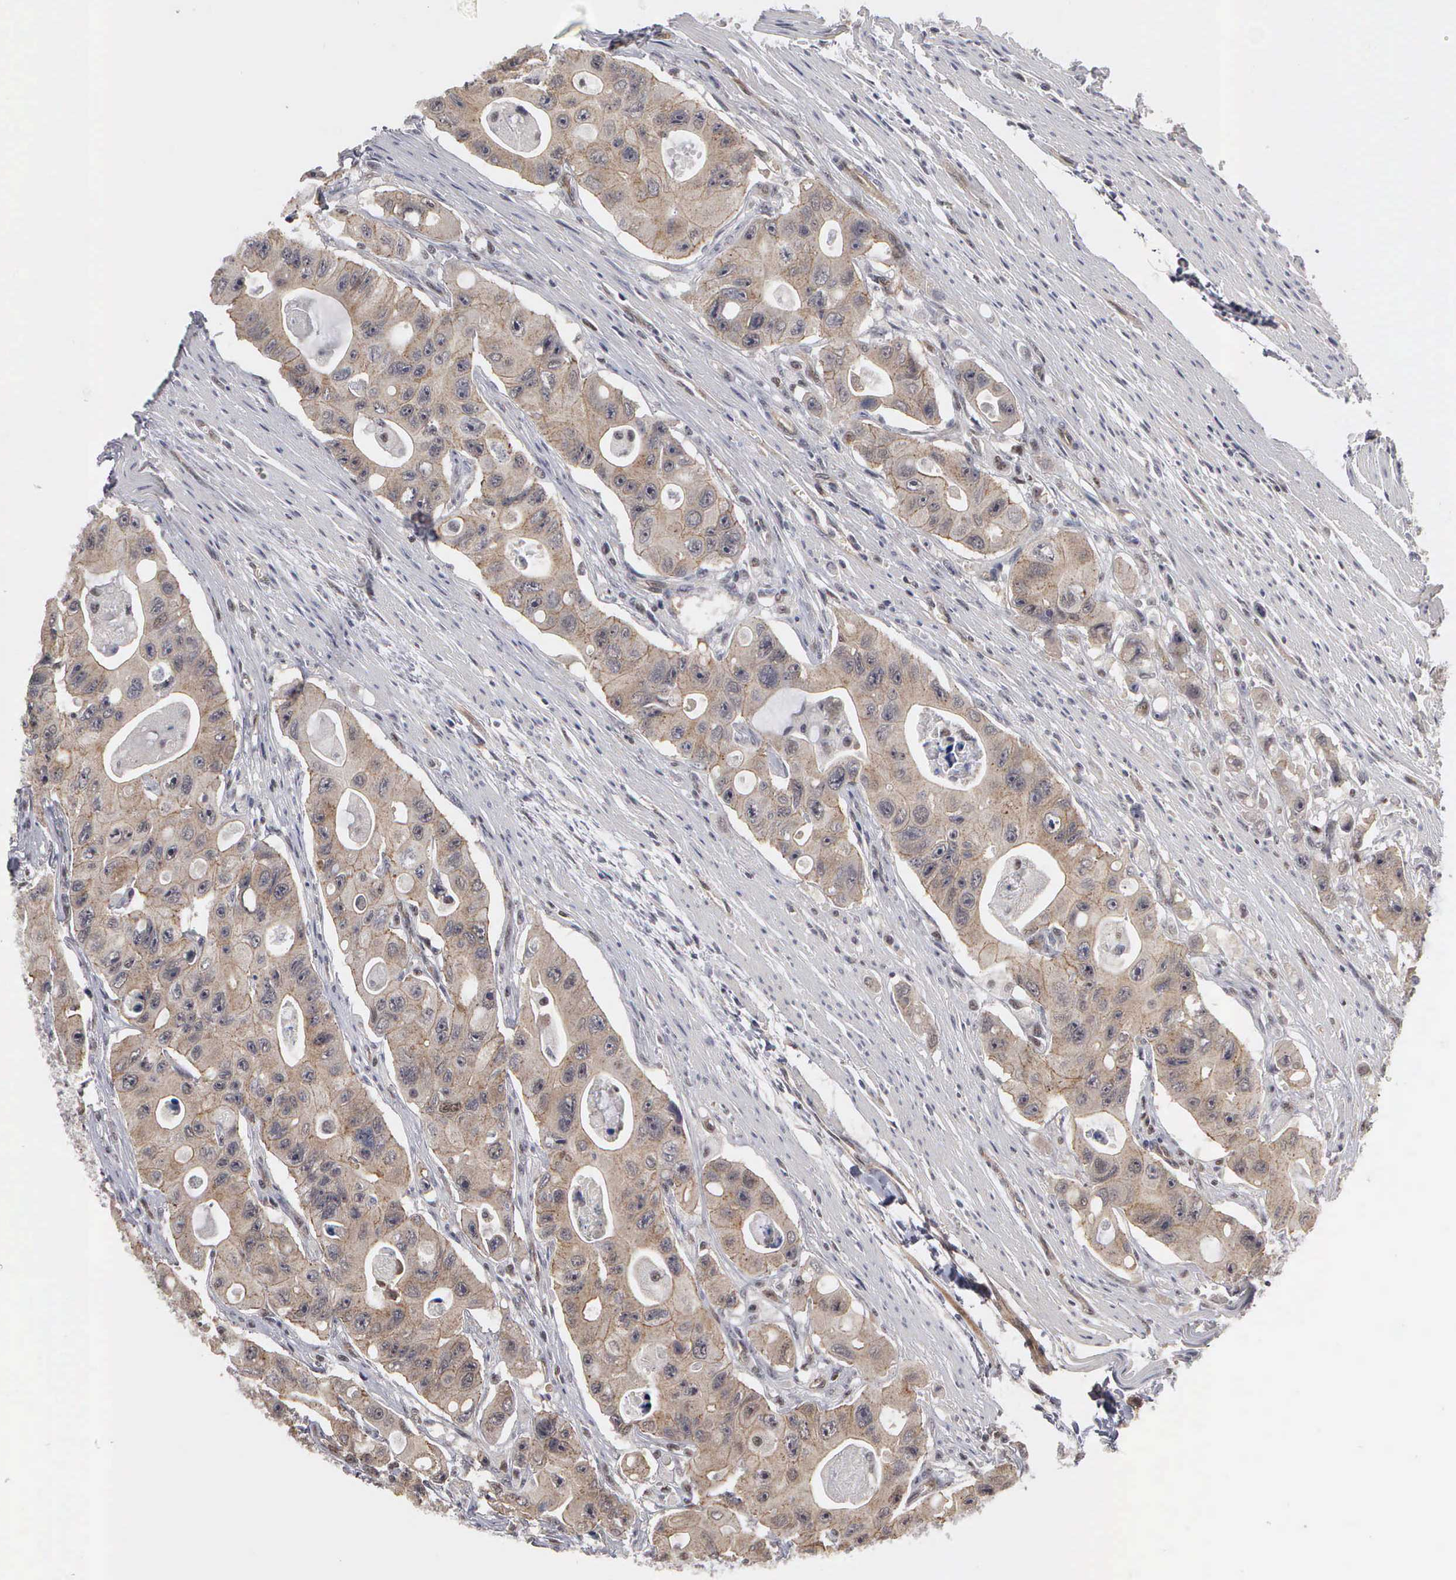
{"staining": {"intensity": "weak", "quantity": ">75%", "location": "cytoplasmic/membranous"}, "tissue": "colorectal cancer", "cell_type": "Tumor cells", "image_type": "cancer", "snomed": [{"axis": "morphology", "description": "Adenocarcinoma, NOS"}, {"axis": "topography", "description": "Colon"}], "caption": "The micrograph exhibits immunohistochemical staining of adenocarcinoma (colorectal). There is weak cytoplasmic/membranous staining is identified in approximately >75% of tumor cells. The protein of interest is shown in brown color, while the nuclei are stained blue.", "gene": "ZBTB33", "patient": {"sex": "female", "age": 46}}